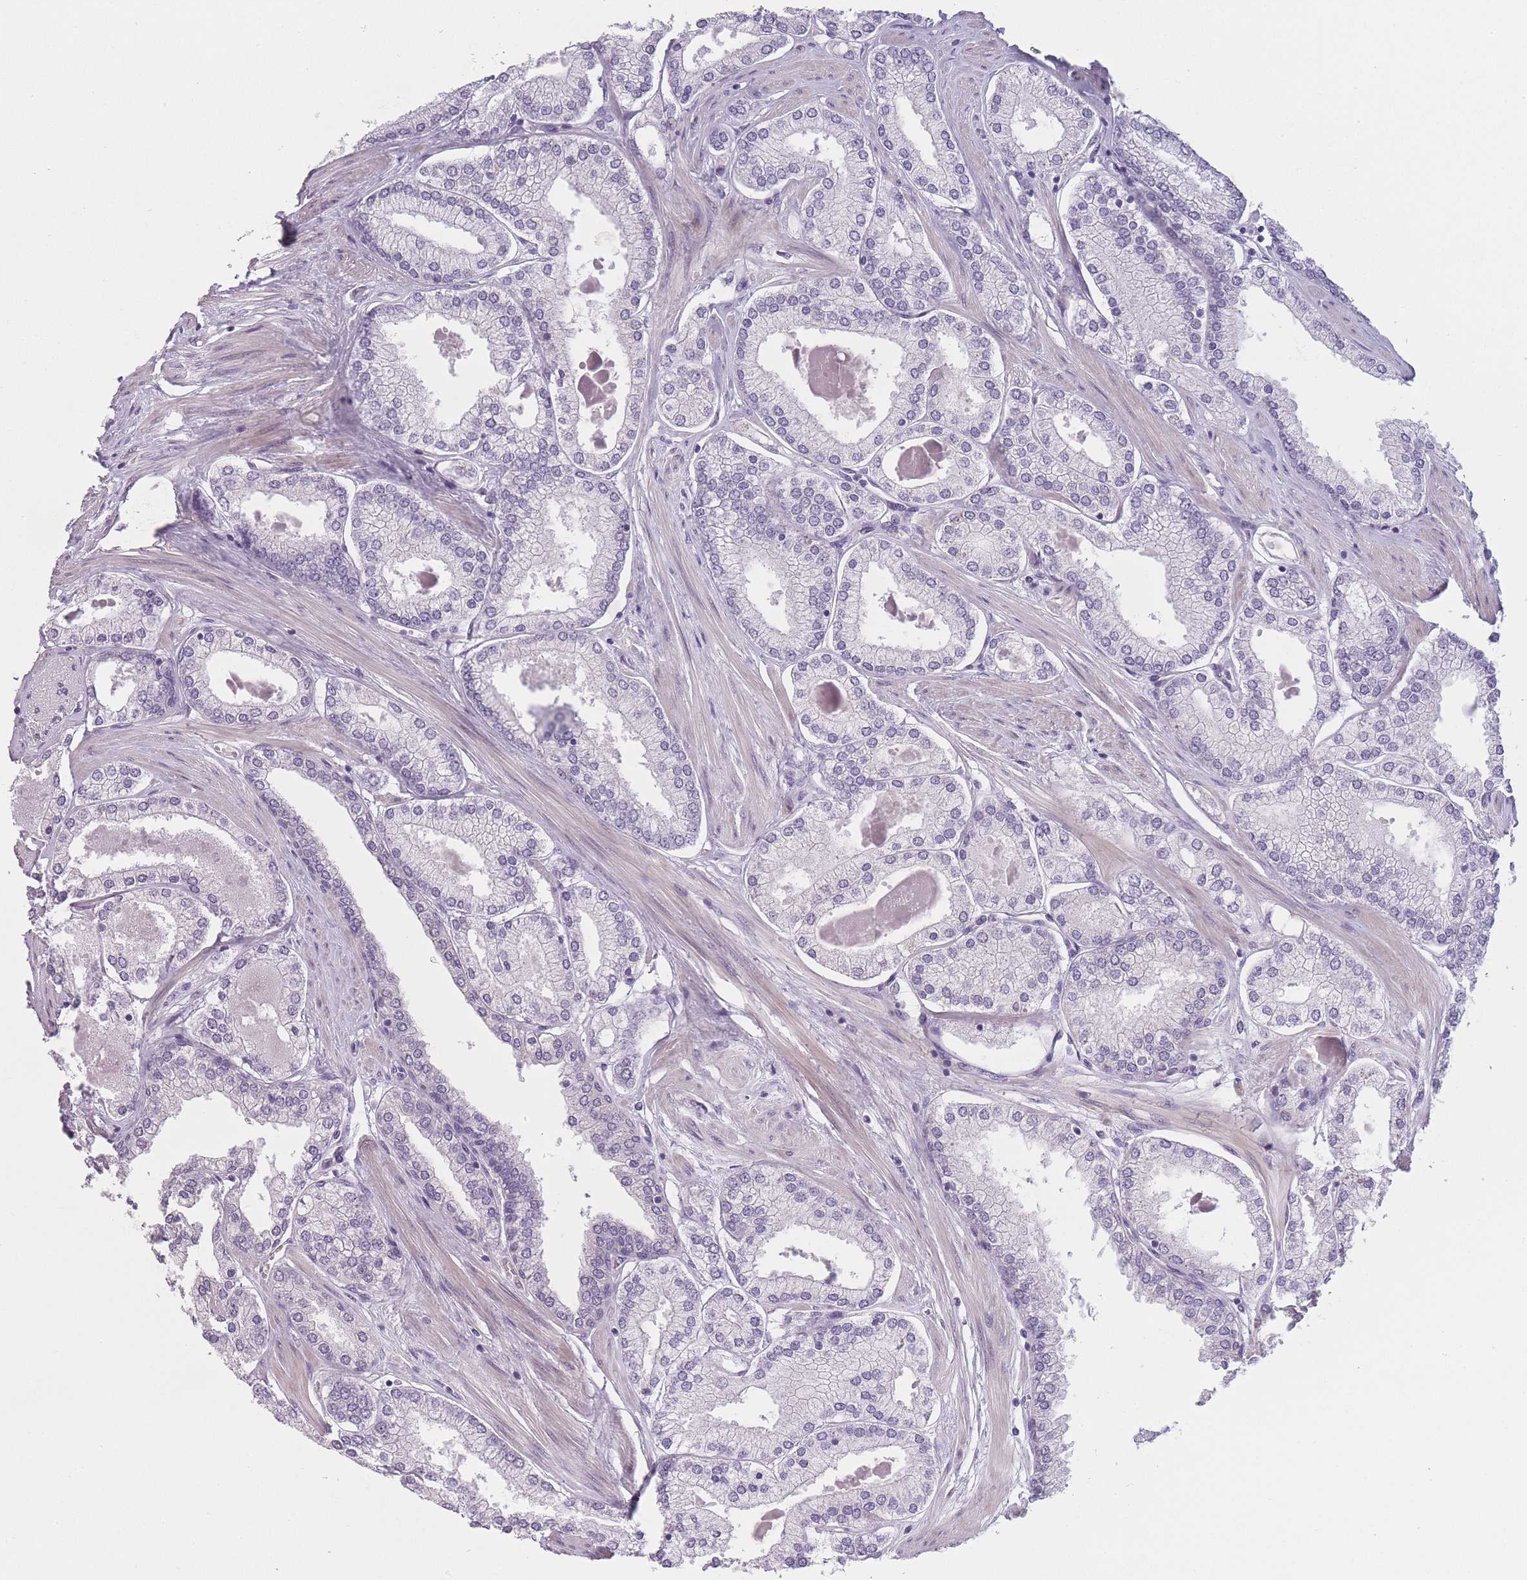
{"staining": {"intensity": "negative", "quantity": "none", "location": "none"}, "tissue": "prostate cancer", "cell_type": "Tumor cells", "image_type": "cancer", "snomed": [{"axis": "morphology", "description": "Adenocarcinoma, Low grade"}, {"axis": "topography", "description": "Prostate"}], "caption": "Human prostate cancer (low-grade adenocarcinoma) stained for a protein using immunohistochemistry exhibits no staining in tumor cells.", "gene": "TMEM236", "patient": {"sex": "male", "age": 42}}